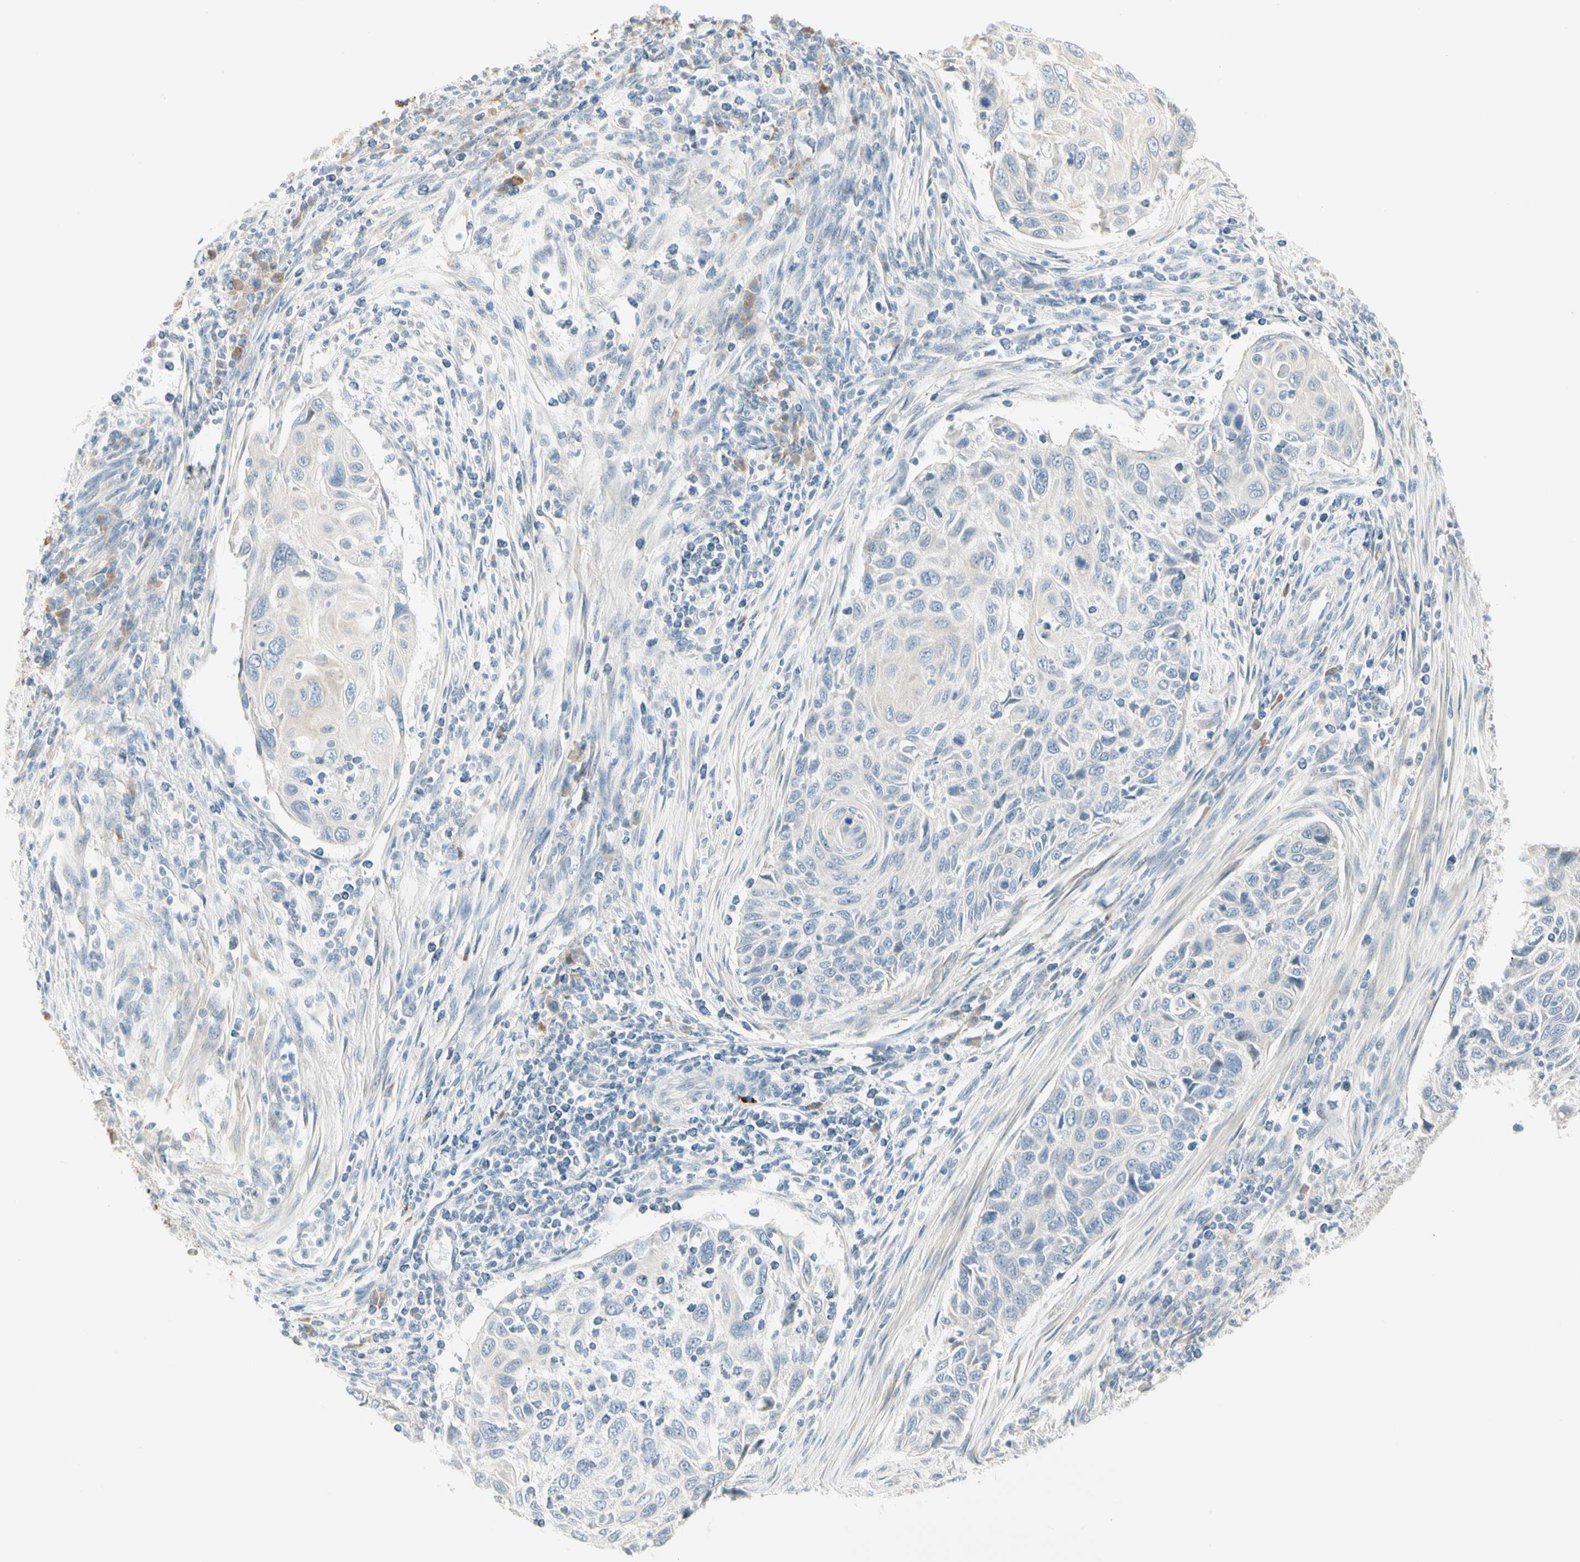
{"staining": {"intensity": "negative", "quantity": "none", "location": "none"}, "tissue": "cervical cancer", "cell_type": "Tumor cells", "image_type": "cancer", "snomed": [{"axis": "morphology", "description": "Squamous cell carcinoma, NOS"}, {"axis": "topography", "description": "Cervix"}], "caption": "A high-resolution micrograph shows immunohistochemistry staining of cervical cancer, which shows no significant expression in tumor cells. The staining was performed using DAB (3,3'-diaminobenzidine) to visualize the protein expression in brown, while the nuclei were stained in blue with hematoxylin (Magnification: 20x).", "gene": "ALDH18A1", "patient": {"sex": "female", "age": 70}}